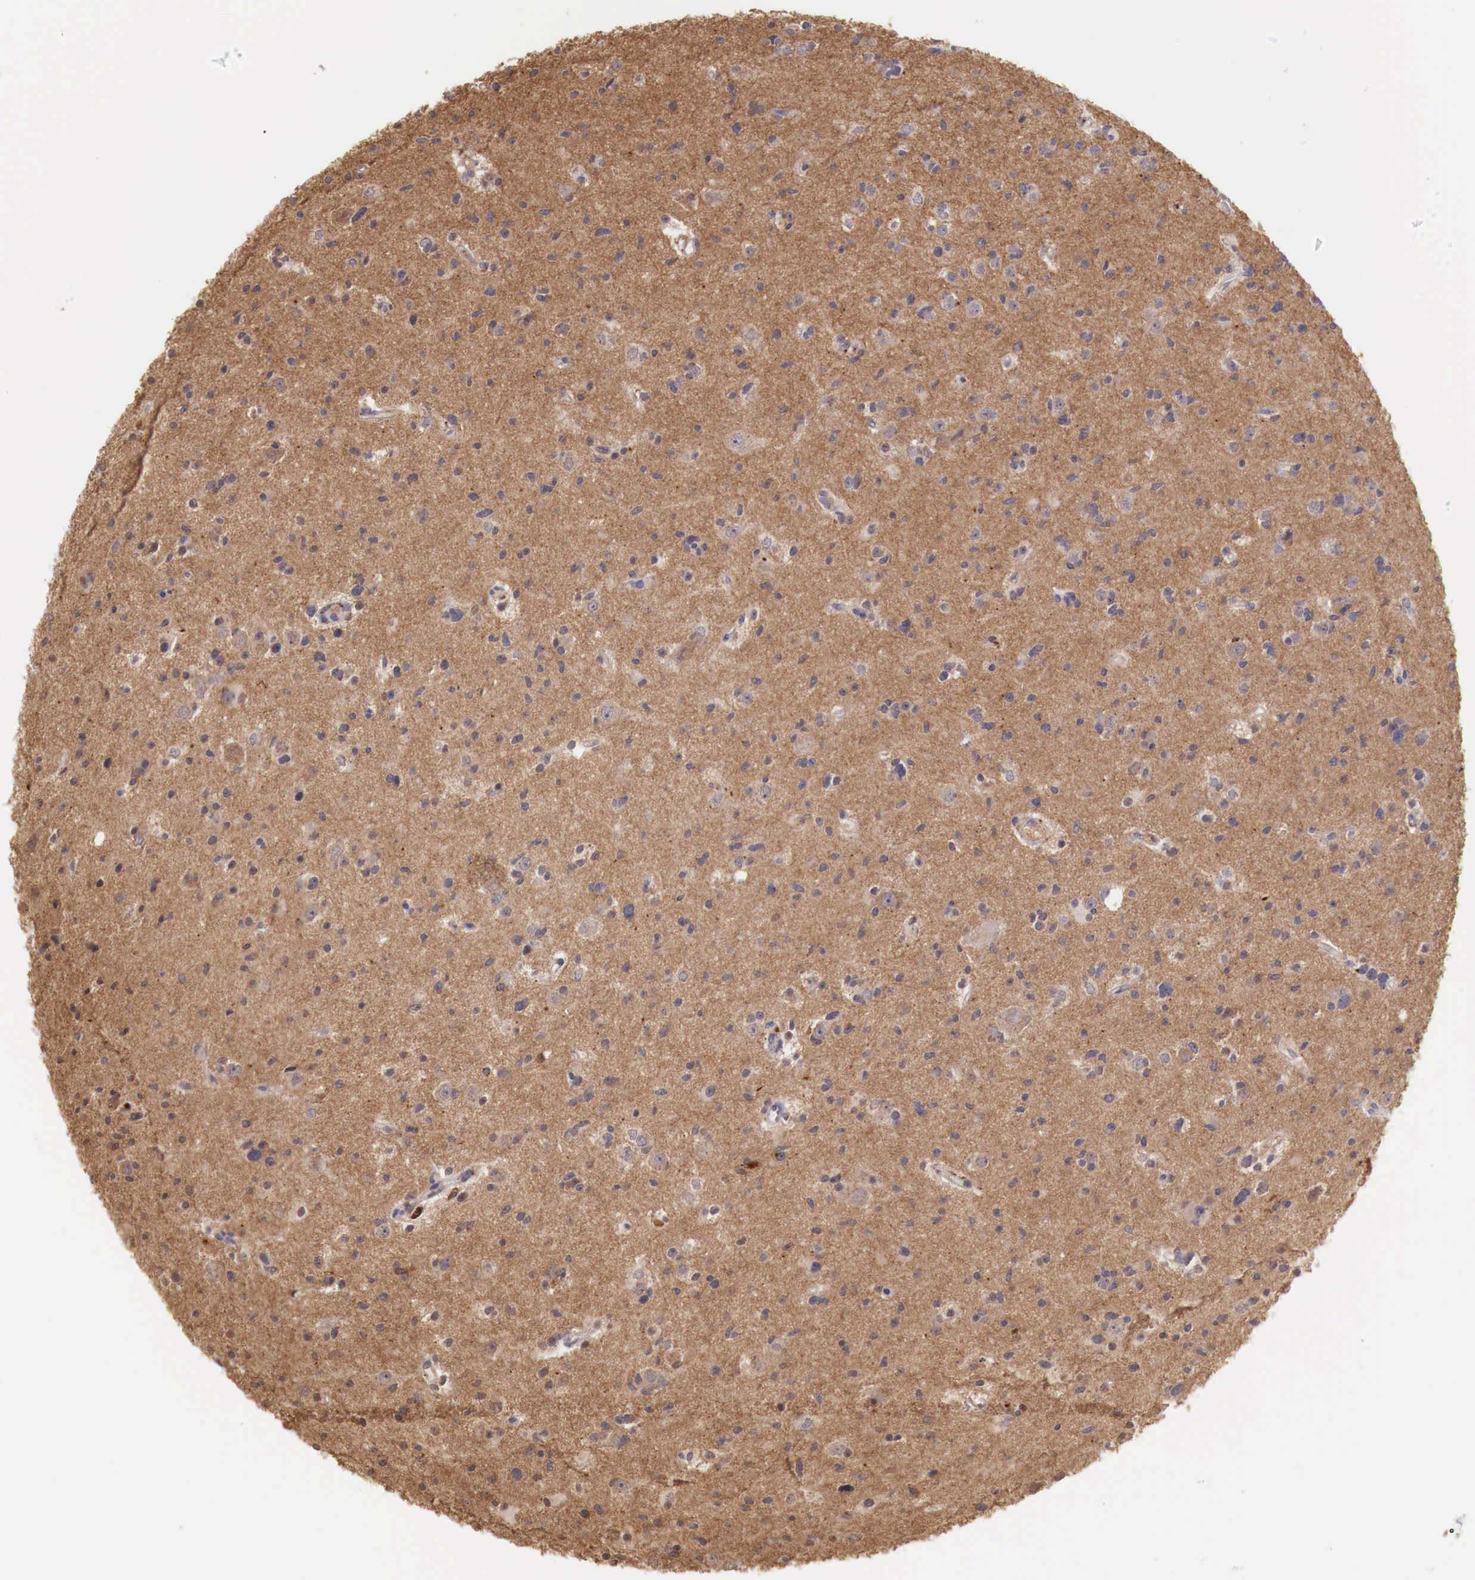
{"staining": {"intensity": "weak", "quantity": "25%-75%", "location": "cytoplasmic/membranous"}, "tissue": "glioma", "cell_type": "Tumor cells", "image_type": "cancer", "snomed": [{"axis": "morphology", "description": "Glioma, malignant, Low grade"}, {"axis": "topography", "description": "Brain"}], "caption": "Glioma was stained to show a protein in brown. There is low levels of weak cytoplasmic/membranous expression in approximately 25%-75% of tumor cells. The protein of interest is shown in brown color, while the nuclei are stained blue.", "gene": "CHRDL1", "patient": {"sex": "female", "age": 46}}